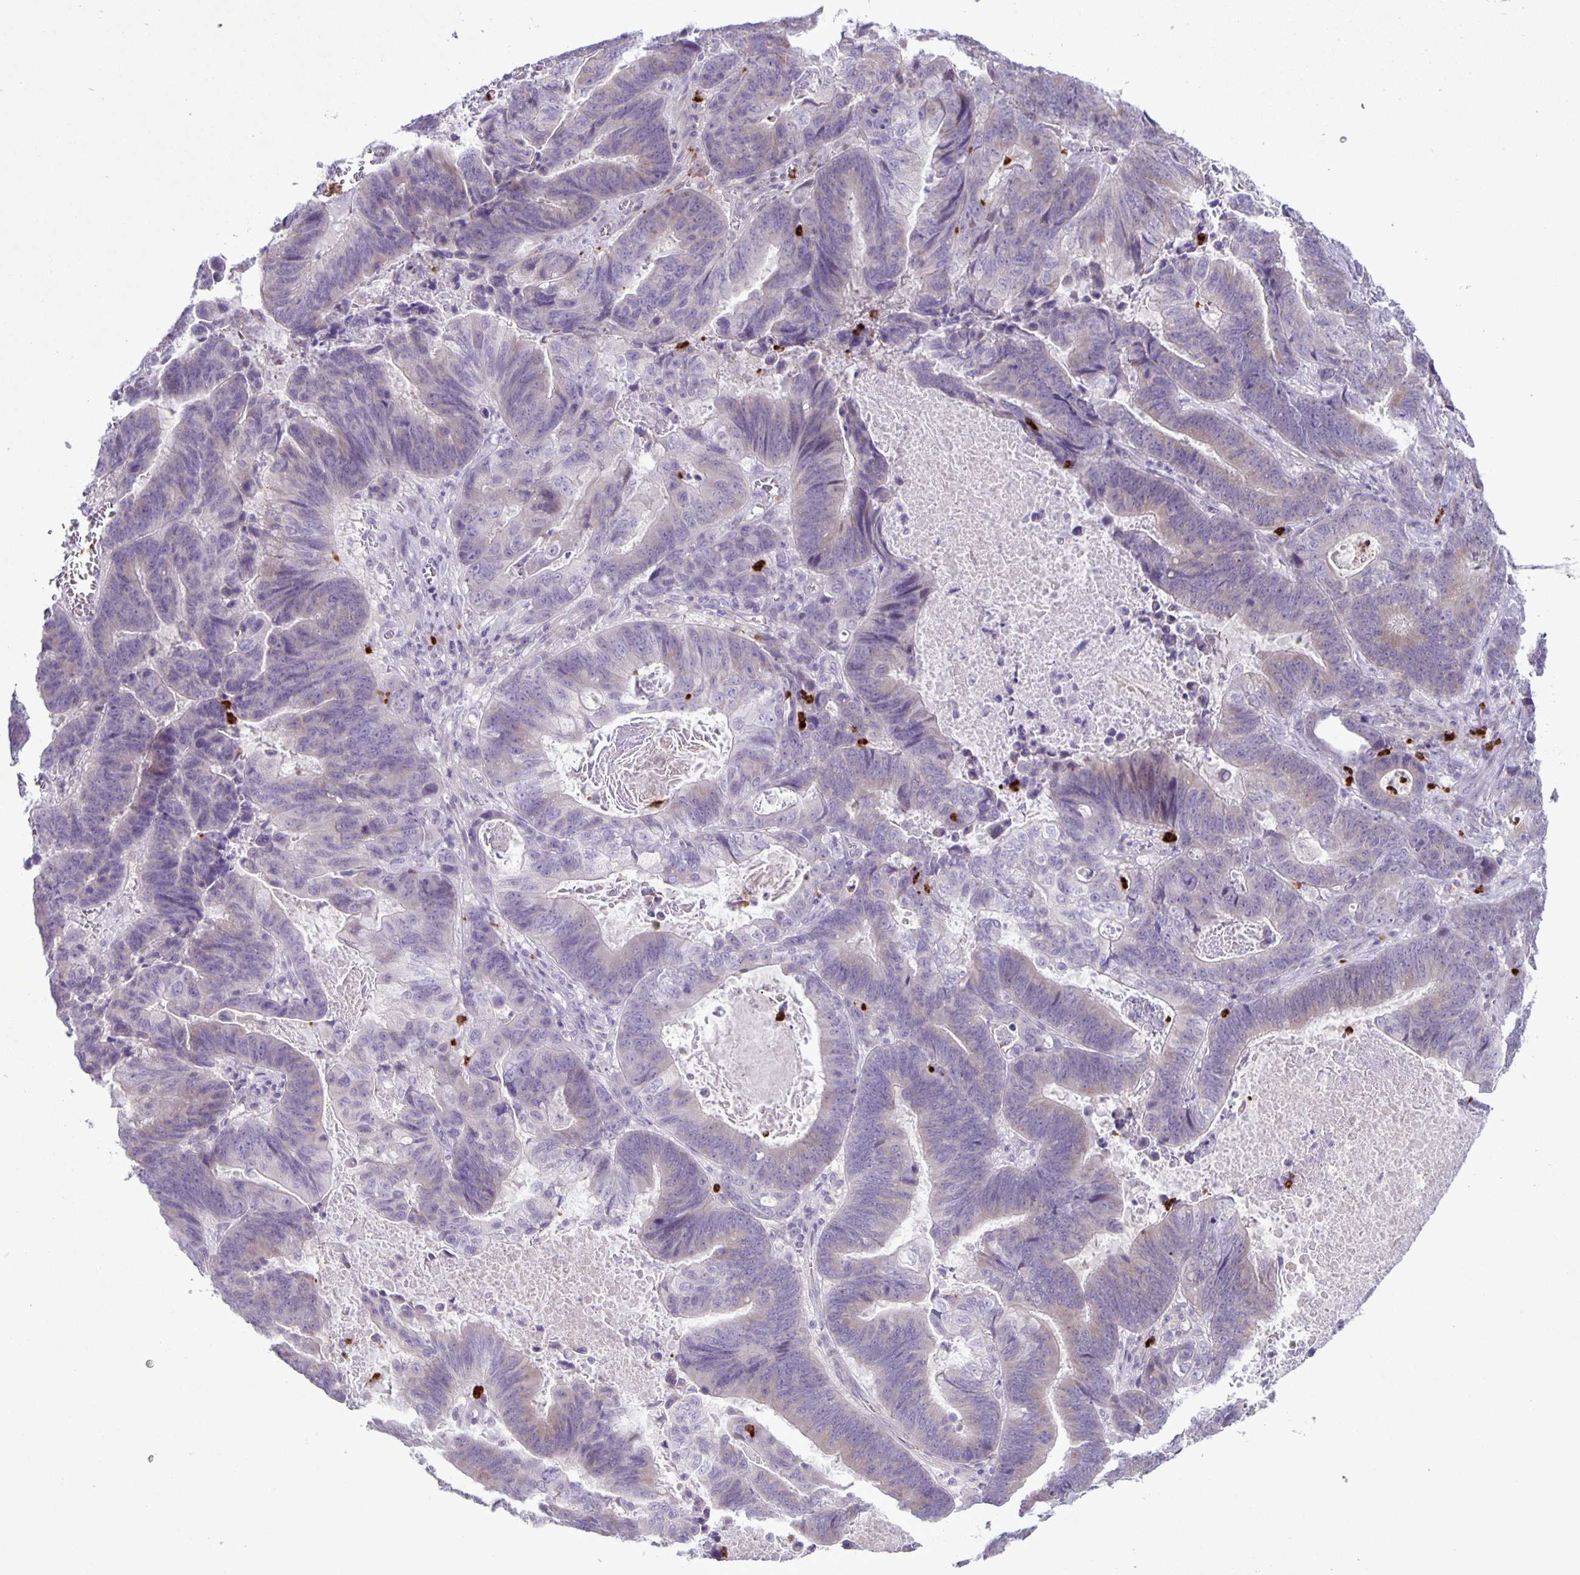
{"staining": {"intensity": "negative", "quantity": "none", "location": "none"}, "tissue": "lung cancer", "cell_type": "Tumor cells", "image_type": "cancer", "snomed": [{"axis": "morphology", "description": "Aneuploidy"}, {"axis": "morphology", "description": "Adenocarcinoma, NOS"}, {"axis": "morphology", "description": "Adenocarcinoma primary or metastatic"}, {"axis": "topography", "description": "Lung"}], "caption": "A photomicrograph of lung cancer (adenocarcinoma) stained for a protein shows no brown staining in tumor cells.", "gene": "ADCK1", "patient": {"sex": "female", "age": 75}}